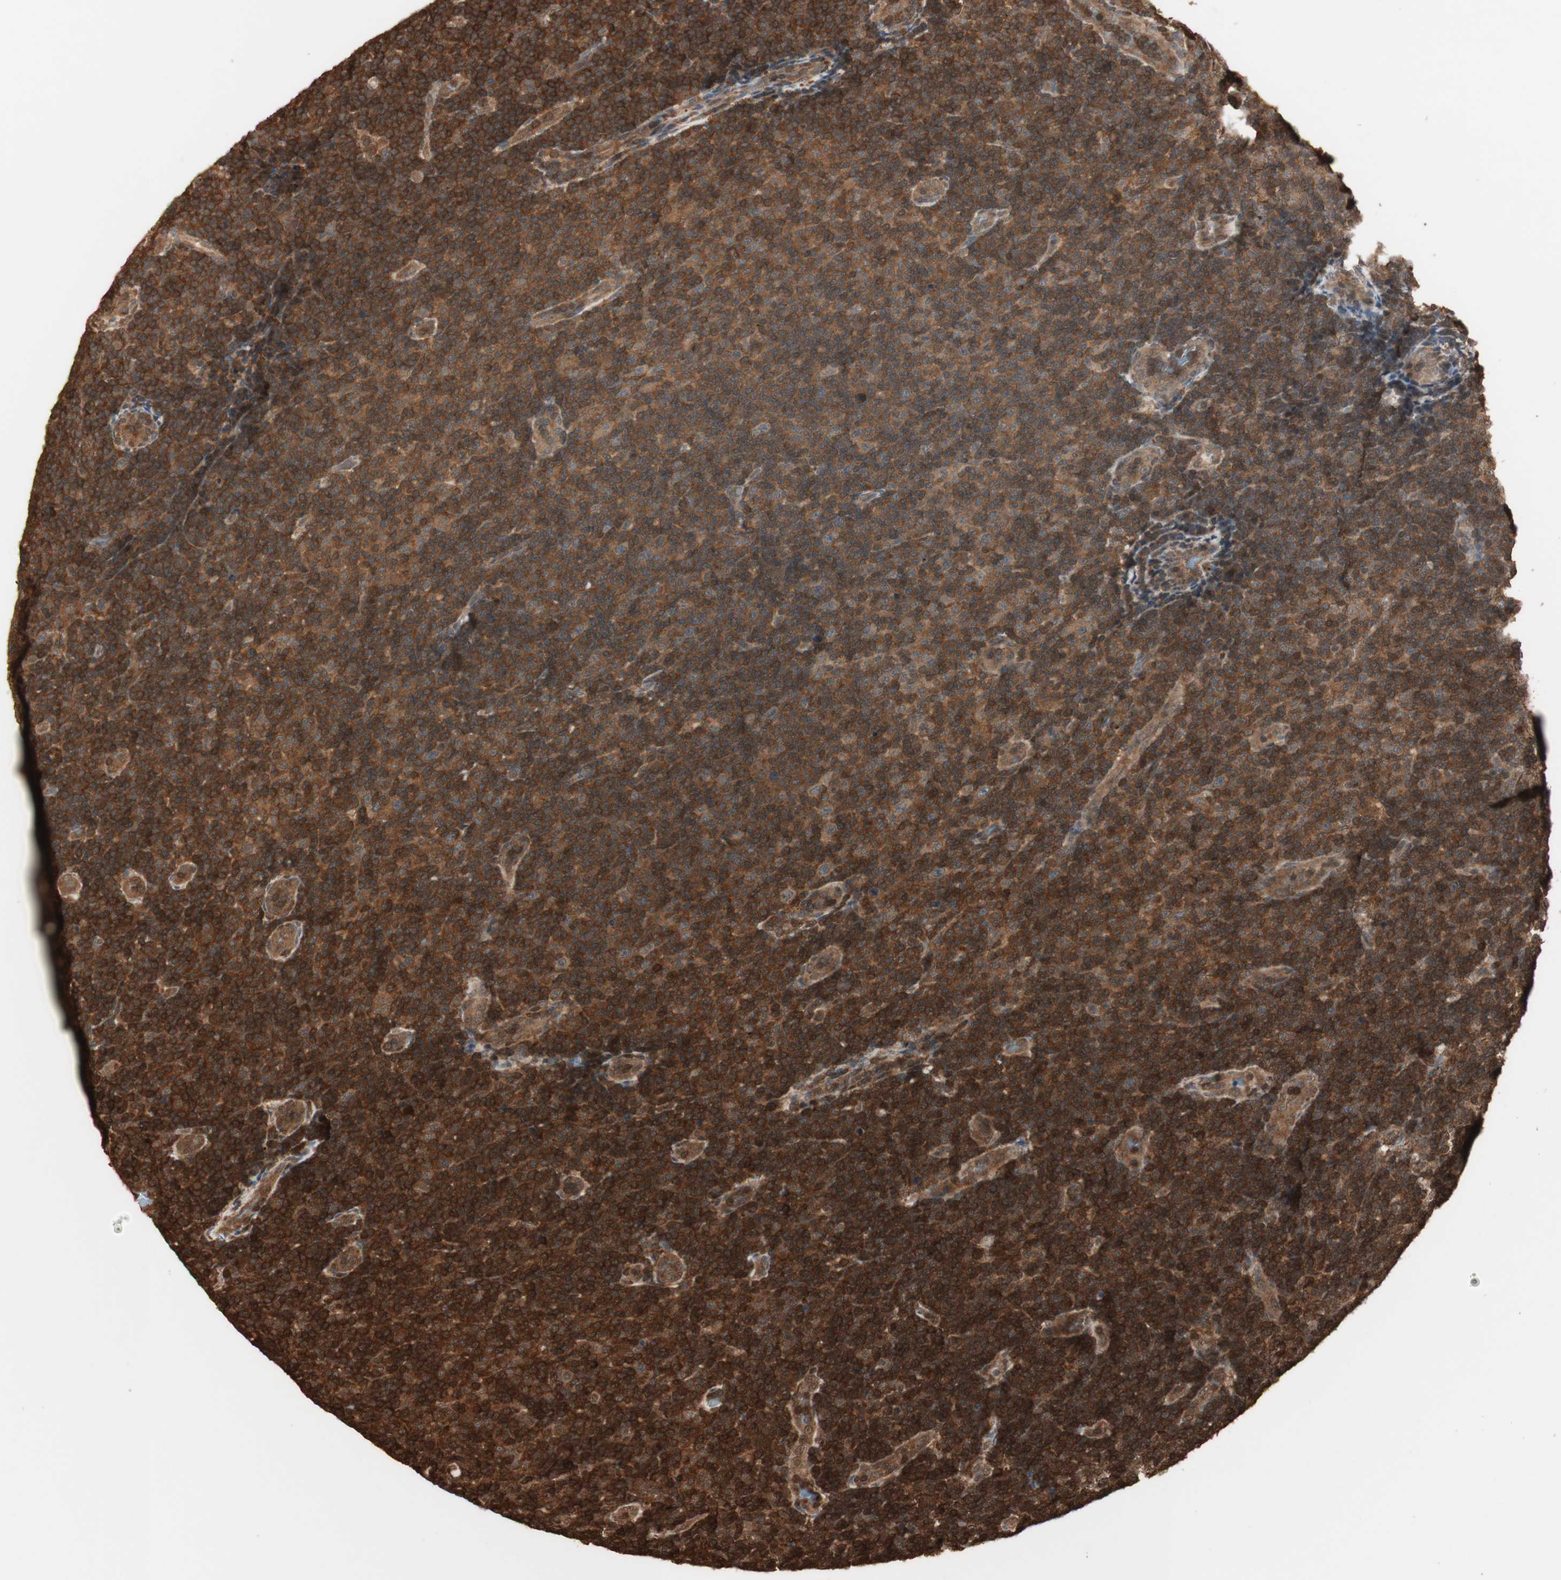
{"staining": {"intensity": "moderate", "quantity": ">75%", "location": "cytoplasmic/membranous"}, "tissue": "lymphoma", "cell_type": "Tumor cells", "image_type": "cancer", "snomed": [{"axis": "morphology", "description": "Malignant lymphoma, non-Hodgkin's type, Low grade"}, {"axis": "topography", "description": "Lymph node"}], "caption": "Immunohistochemistry (IHC) of low-grade malignant lymphoma, non-Hodgkin's type displays medium levels of moderate cytoplasmic/membranous positivity in about >75% of tumor cells. The staining was performed using DAB (3,3'-diaminobenzidine), with brown indicating positive protein expression. Nuclei are stained blue with hematoxylin.", "gene": "YWHAB", "patient": {"sex": "male", "age": 83}}